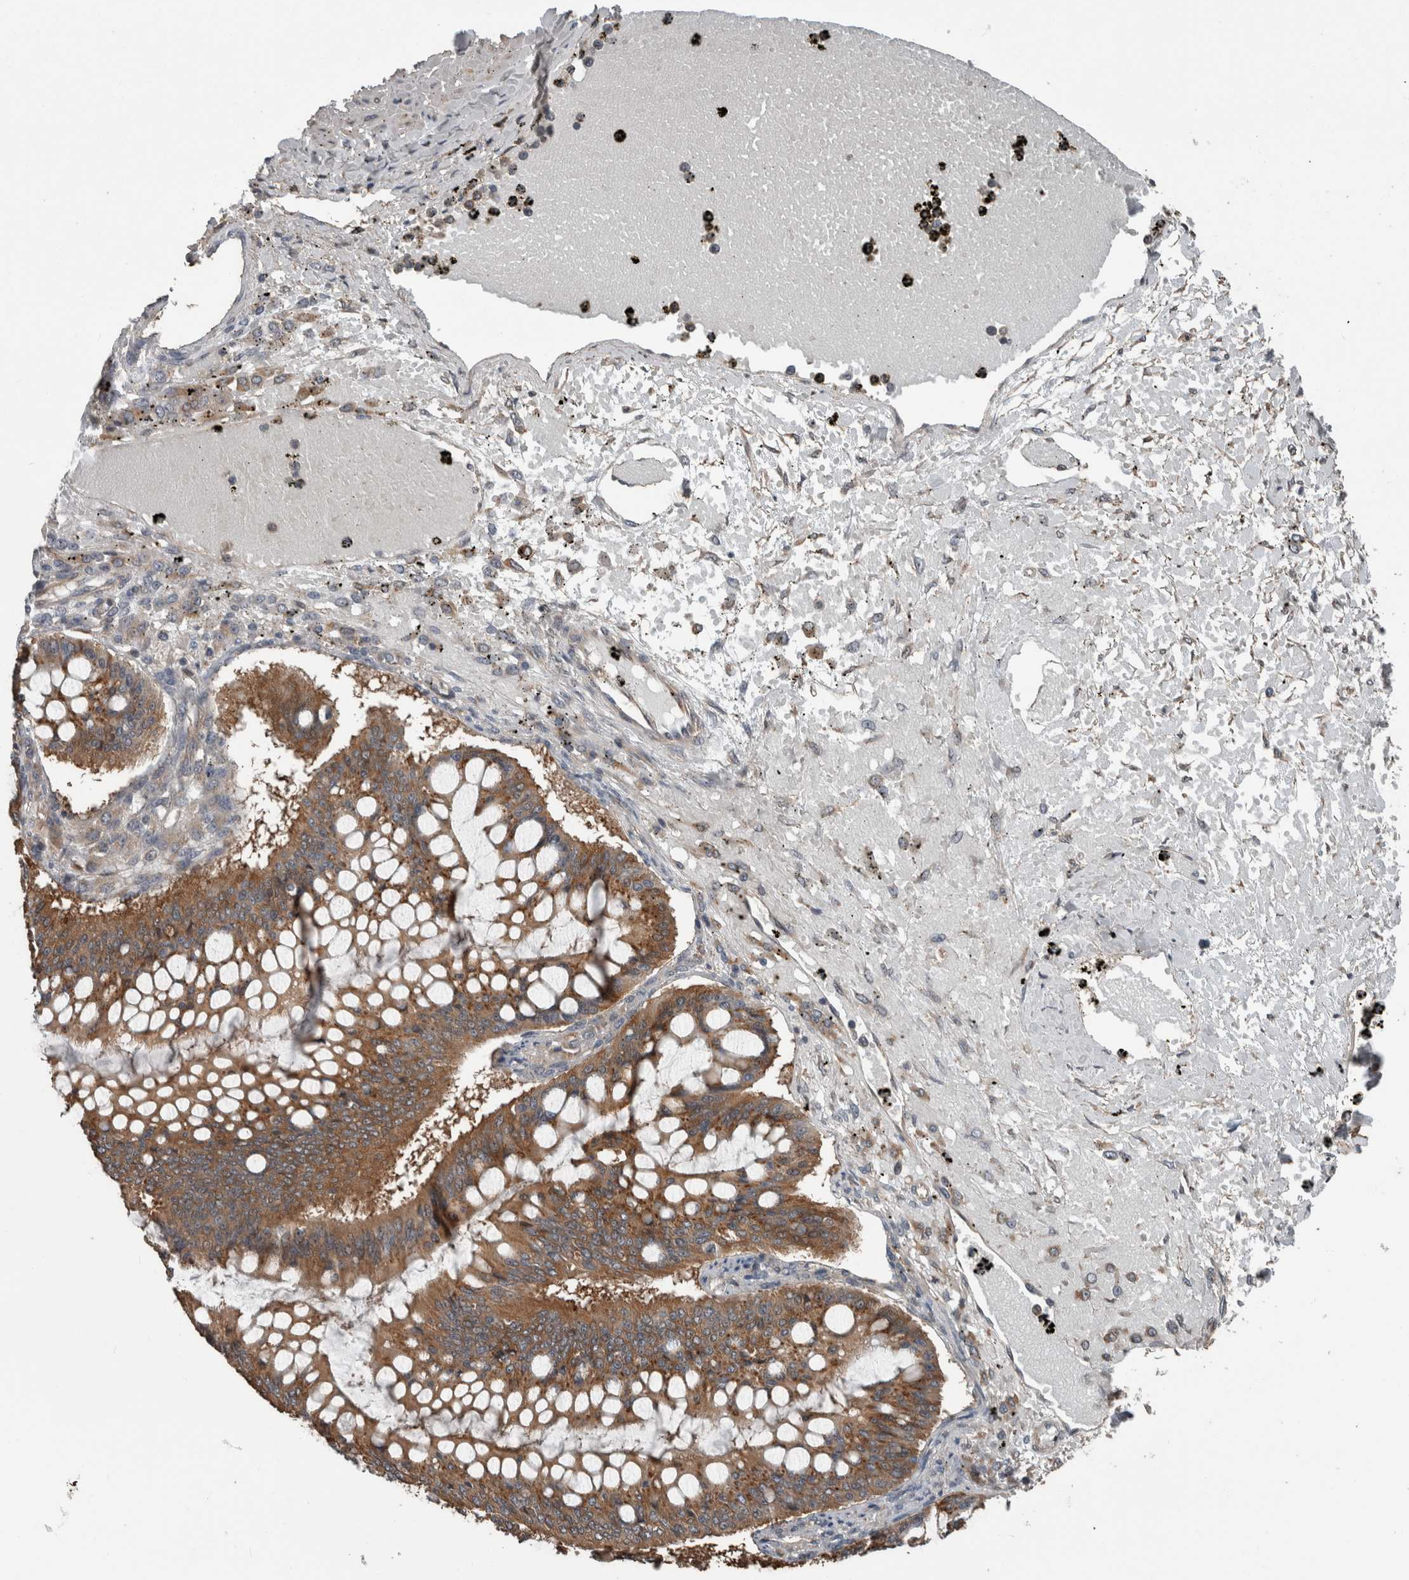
{"staining": {"intensity": "moderate", "quantity": ">75%", "location": "cytoplasmic/membranous"}, "tissue": "ovarian cancer", "cell_type": "Tumor cells", "image_type": "cancer", "snomed": [{"axis": "morphology", "description": "Cystadenocarcinoma, mucinous, NOS"}, {"axis": "topography", "description": "Ovary"}], "caption": "Protein staining of ovarian mucinous cystadenocarcinoma tissue reveals moderate cytoplasmic/membranous expression in approximately >75% of tumor cells.", "gene": "RIOK3", "patient": {"sex": "female", "age": 73}}